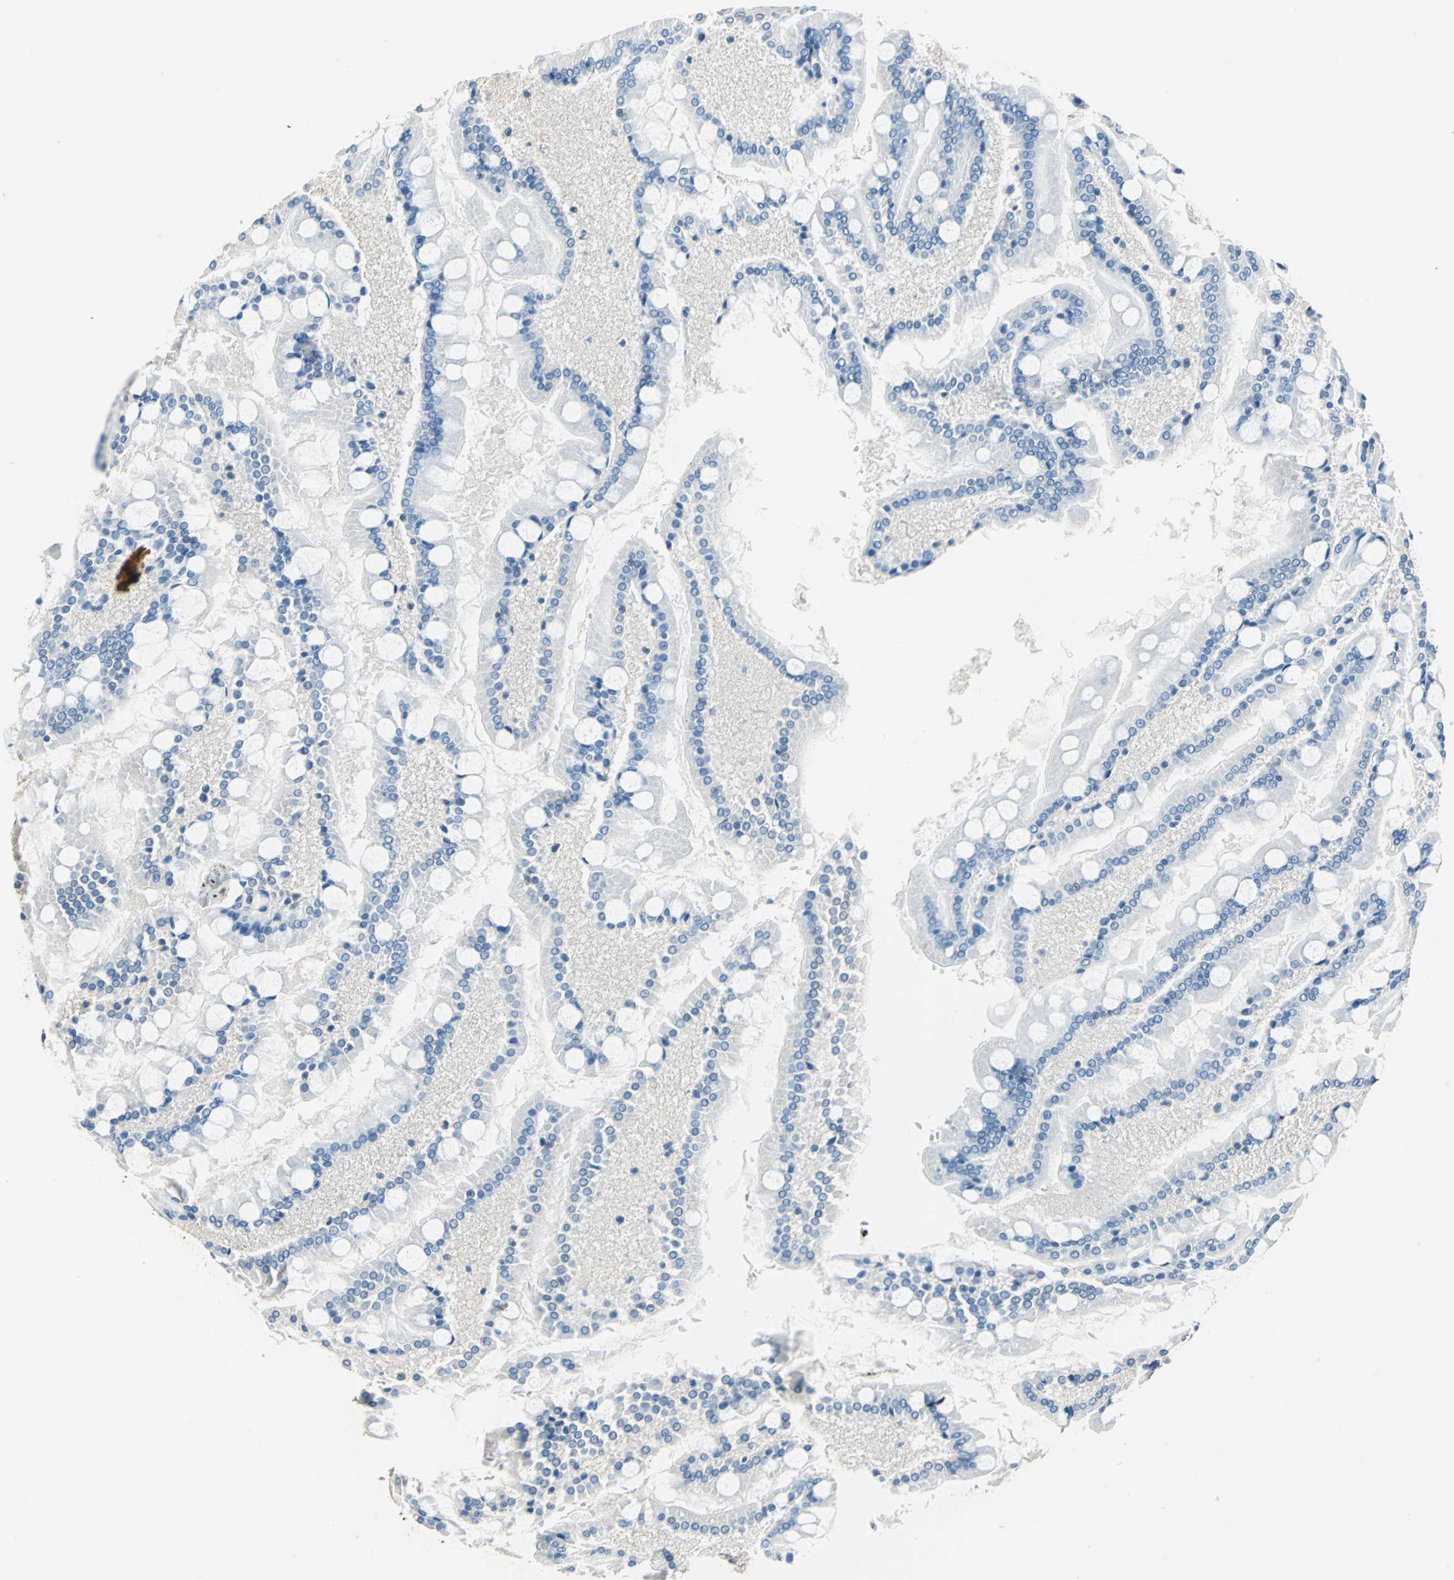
{"staining": {"intensity": "weak", "quantity": "<25%", "location": "cytoplasmic/membranous"}, "tissue": "small intestine", "cell_type": "Glandular cells", "image_type": "normal", "snomed": [{"axis": "morphology", "description": "Normal tissue, NOS"}, {"axis": "topography", "description": "Small intestine"}], "caption": "IHC photomicrograph of unremarkable small intestine: small intestine stained with DAB (3,3'-diaminobenzidine) demonstrates no significant protein expression in glandular cells.", "gene": "FKBP4", "patient": {"sex": "male", "age": 41}}